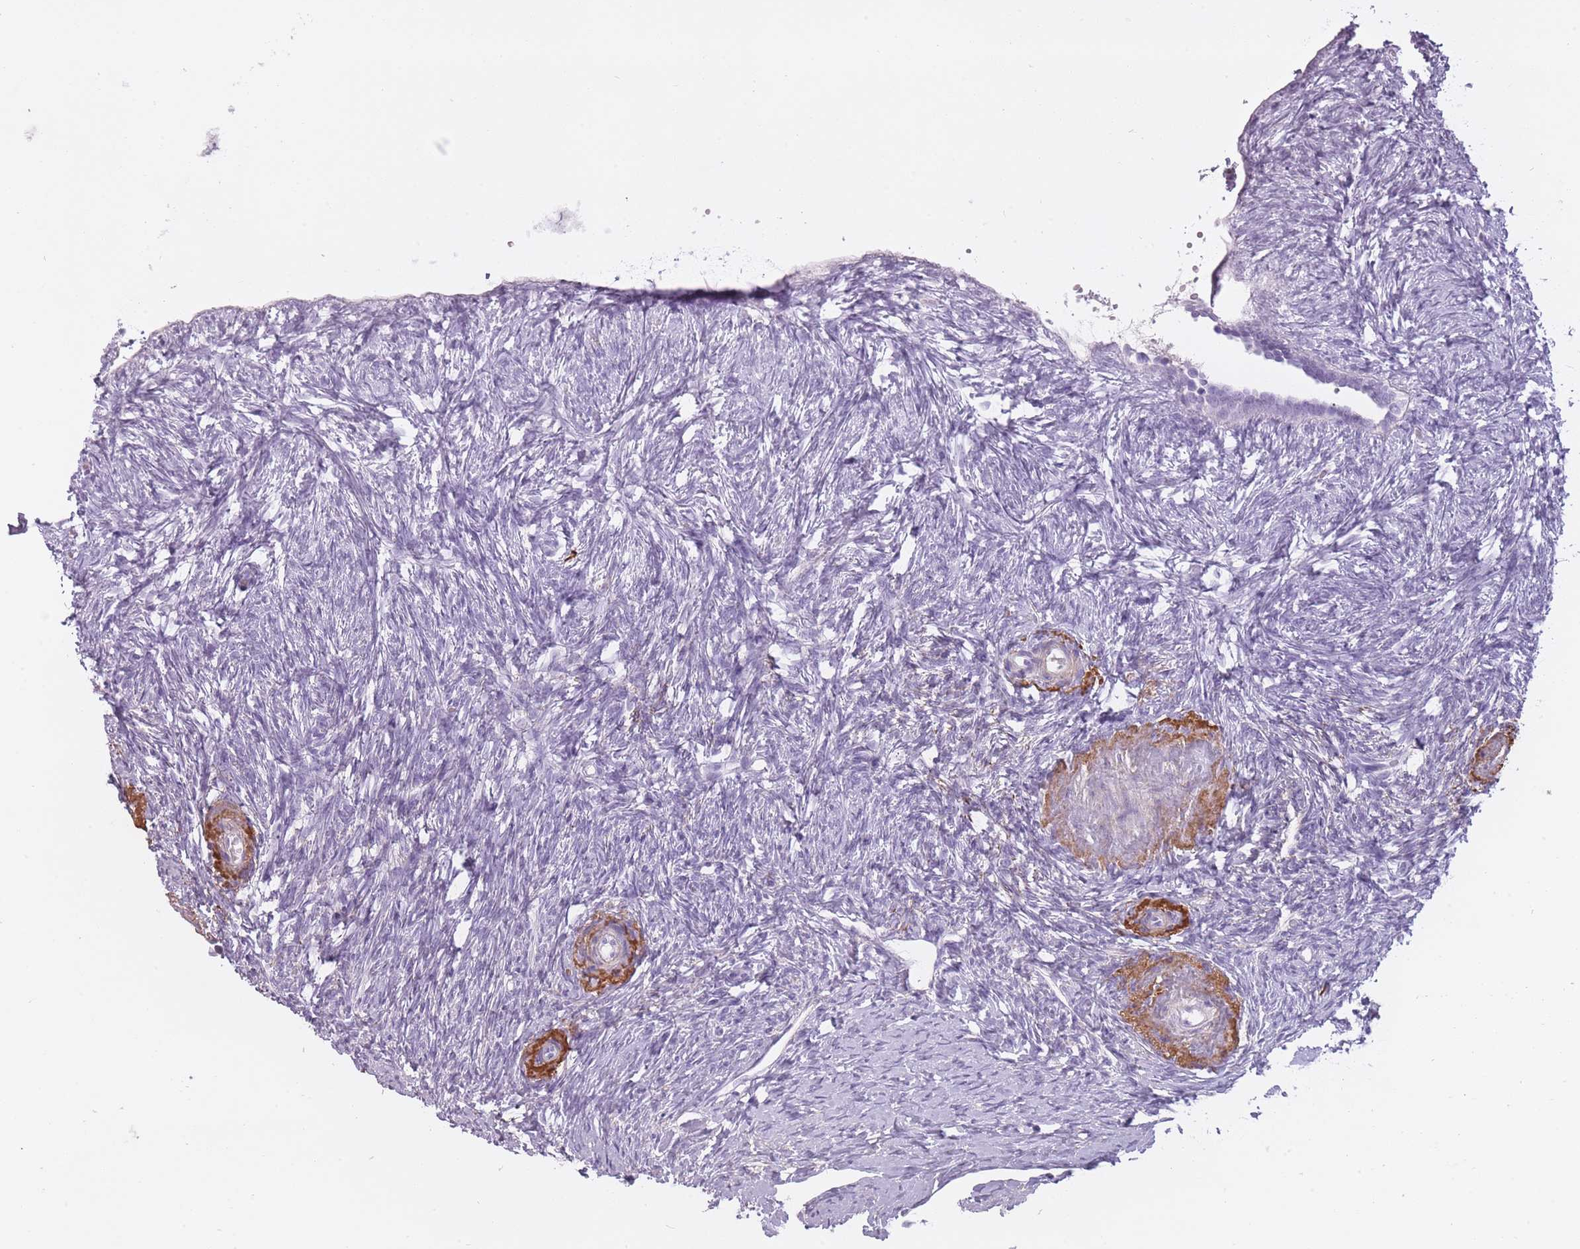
{"staining": {"intensity": "negative", "quantity": "none", "location": "none"}, "tissue": "ovary", "cell_type": "Follicle cells", "image_type": "normal", "snomed": [{"axis": "morphology", "description": "Normal tissue, NOS"}, {"axis": "topography", "description": "Ovary"}], "caption": "The histopathology image shows no significant positivity in follicle cells of ovary. (Stains: DAB IHC with hematoxylin counter stain, Microscopy: brightfield microscopy at high magnification).", "gene": "RFX4", "patient": {"sex": "female", "age": 51}}